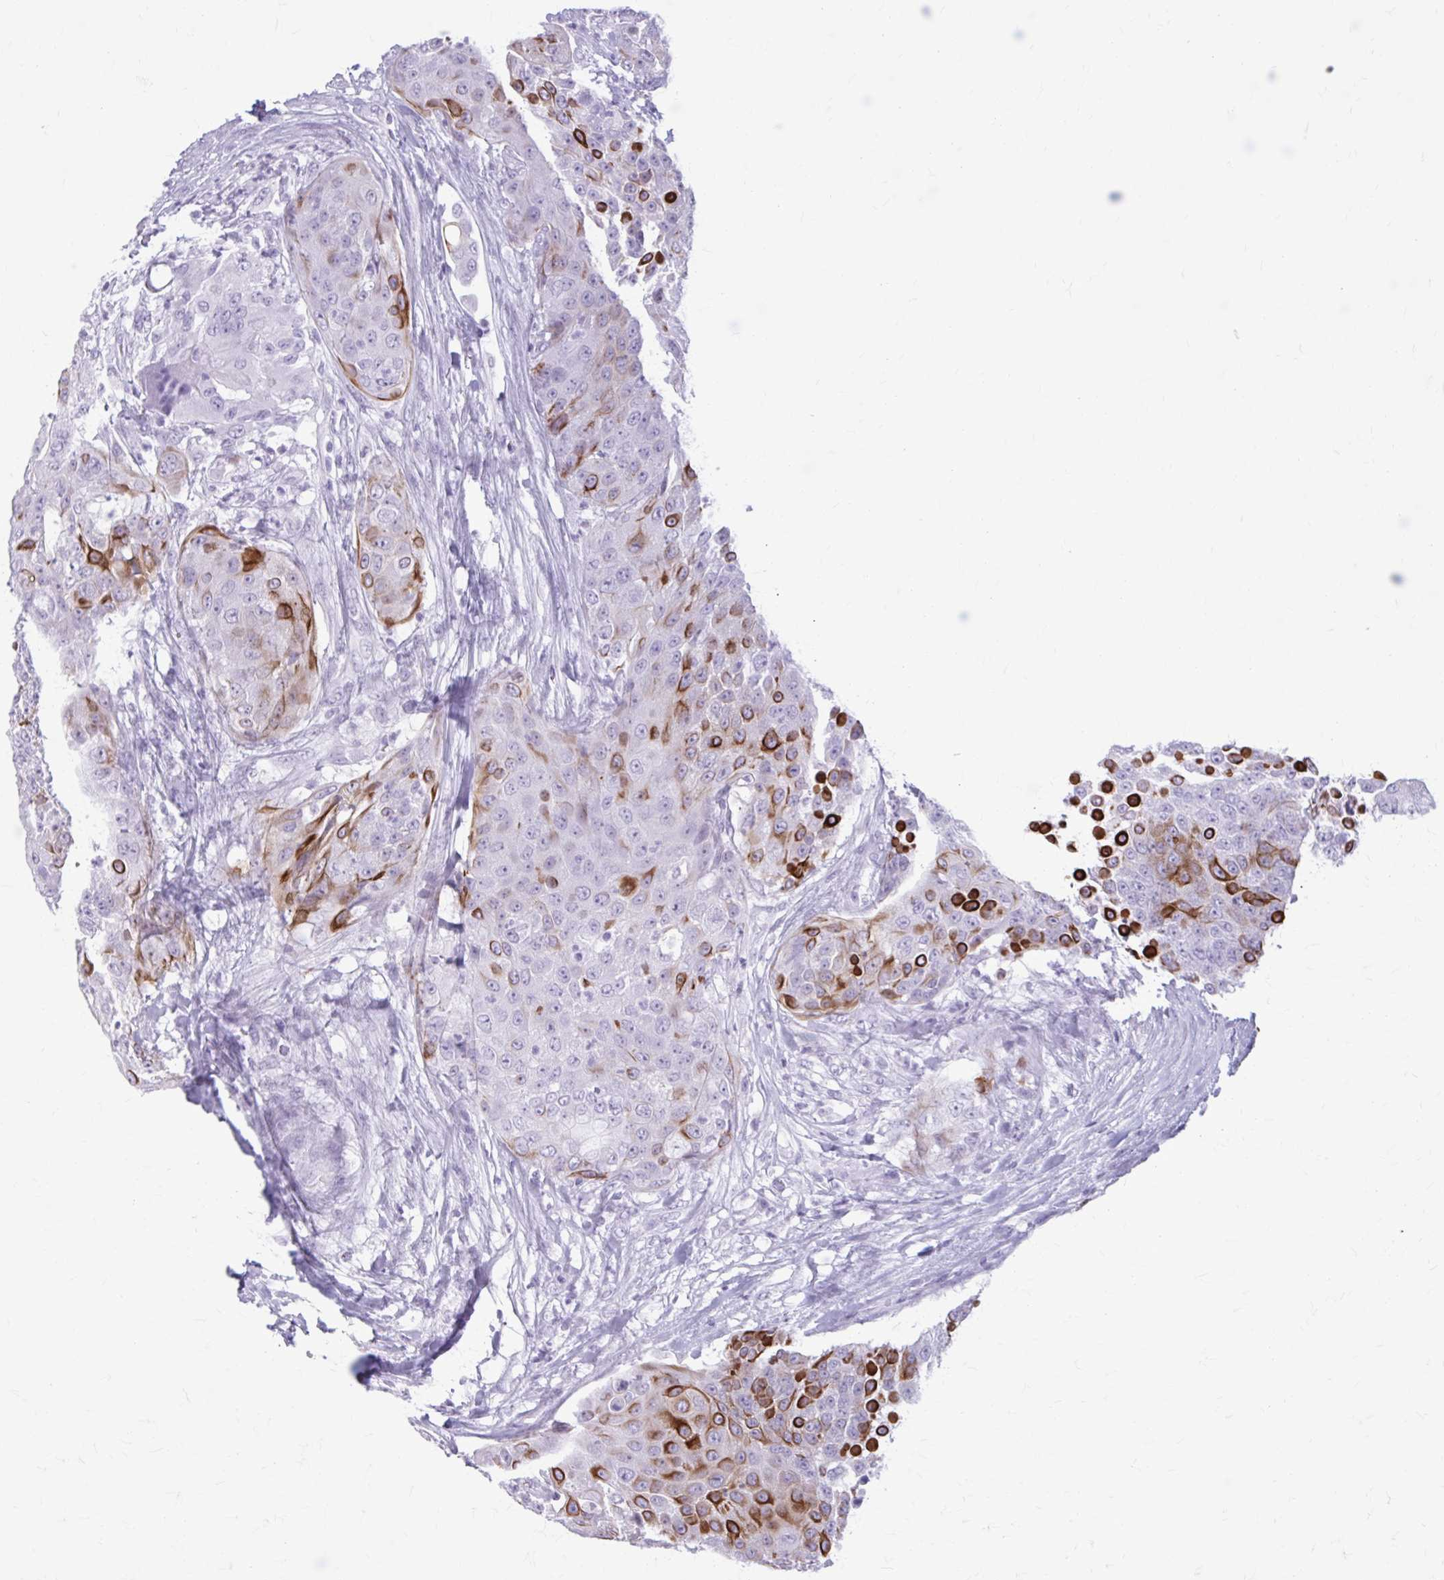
{"staining": {"intensity": "strong", "quantity": "25%-75%", "location": "cytoplasmic/membranous"}, "tissue": "urothelial cancer", "cell_type": "Tumor cells", "image_type": "cancer", "snomed": [{"axis": "morphology", "description": "Urothelial carcinoma, High grade"}, {"axis": "topography", "description": "Urinary bladder"}], "caption": "Immunohistochemical staining of urothelial cancer exhibits strong cytoplasmic/membranous protein staining in approximately 25%-75% of tumor cells.", "gene": "KRT5", "patient": {"sex": "female", "age": 63}}